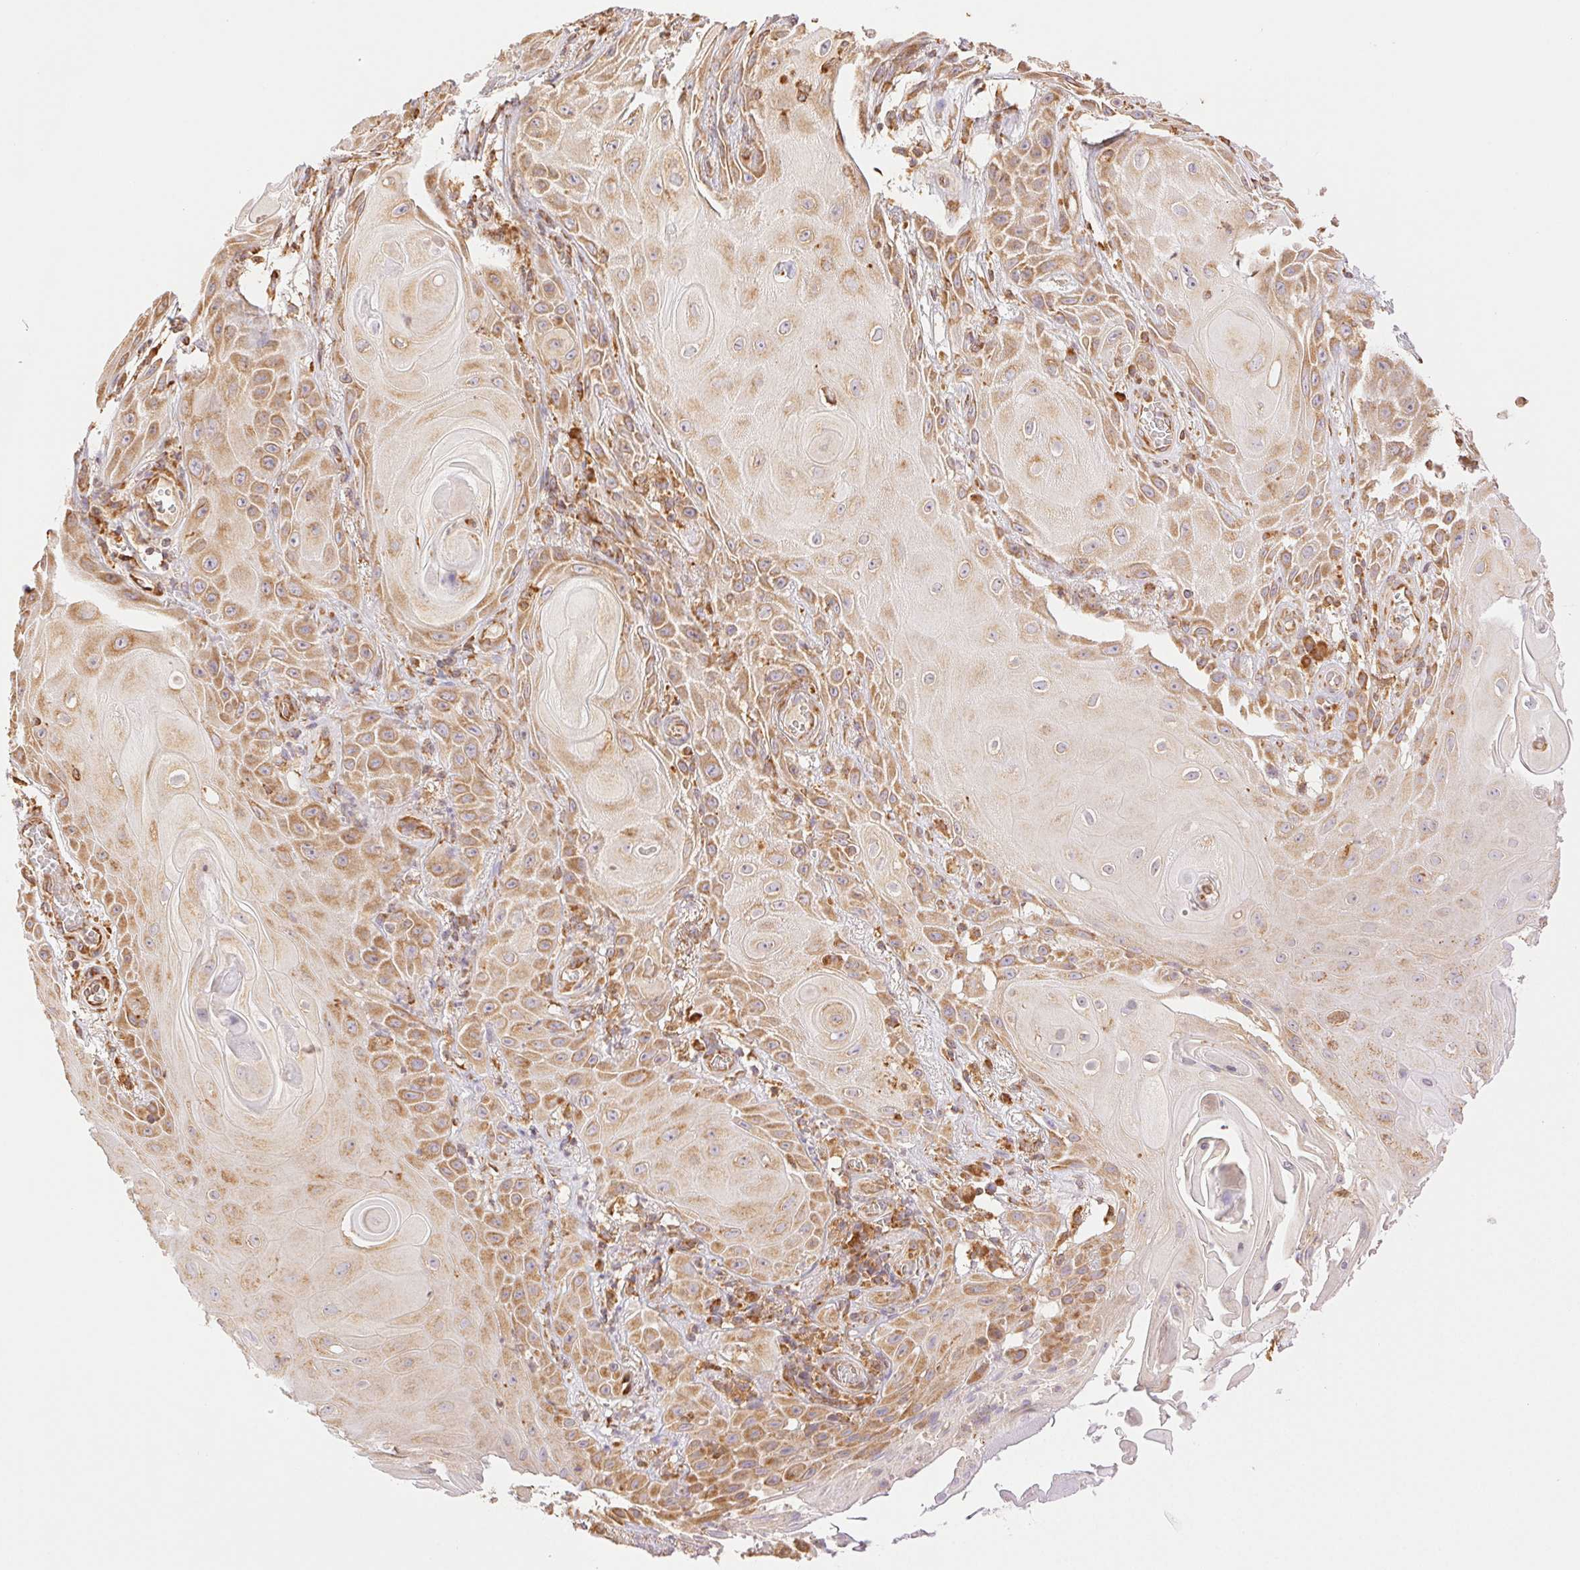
{"staining": {"intensity": "moderate", "quantity": ">75%", "location": "cytoplasmic/membranous"}, "tissue": "skin cancer", "cell_type": "Tumor cells", "image_type": "cancer", "snomed": [{"axis": "morphology", "description": "Squamous cell carcinoma, NOS"}, {"axis": "topography", "description": "Skin"}], "caption": "Moderate cytoplasmic/membranous expression is present in approximately >75% of tumor cells in squamous cell carcinoma (skin).", "gene": "ENTREP1", "patient": {"sex": "male", "age": 62}}